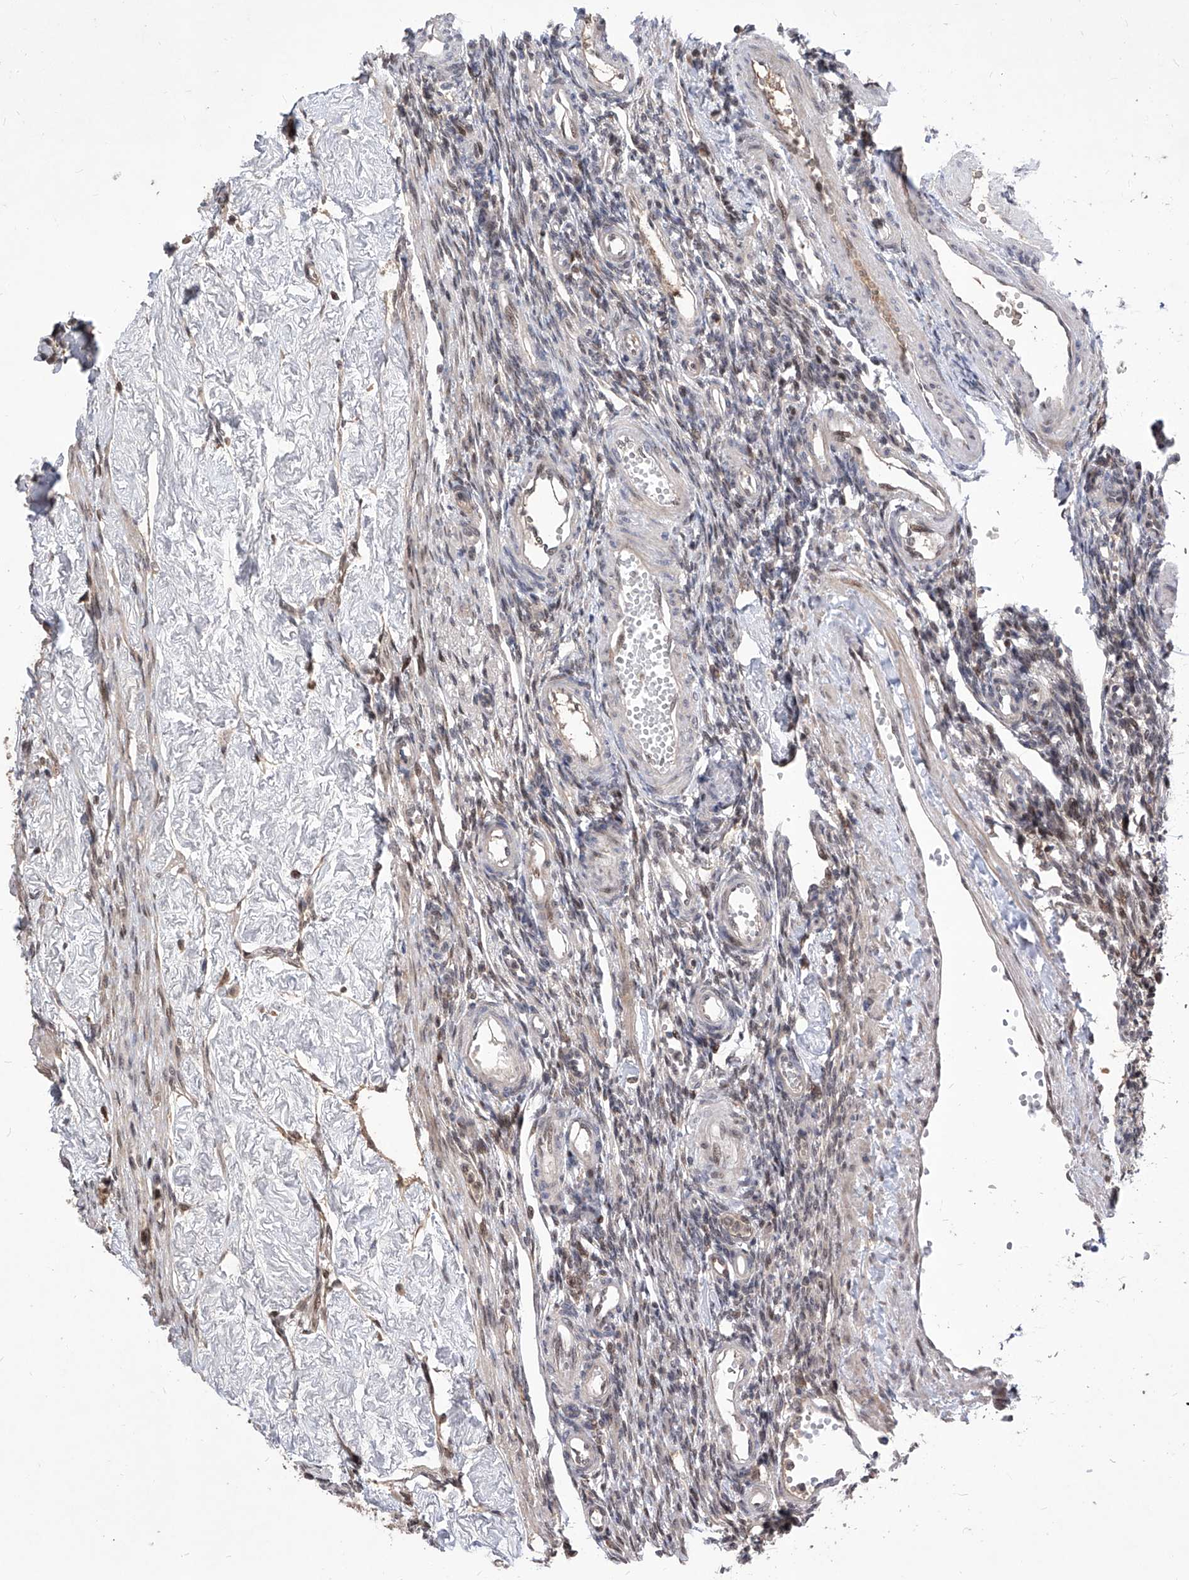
{"staining": {"intensity": "weak", "quantity": "<25%", "location": "nuclear"}, "tissue": "ovary", "cell_type": "Ovarian stroma cells", "image_type": "normal", "snomed": [{"axis": "morphology", "description": "Normal tissue, NOS"}, {"axis": "morphology", "description": "Cyst, NOS"}, {"axis": "topography", "description": "Ovary"}], "caption": "High power microscopy micrograph of an immunohistochemistry micrograph of benign ovary, revealing no significant expression in ovarian stroma cells.", "gene": "LGR4", "patient": {"sex": "female", "age": 33}}